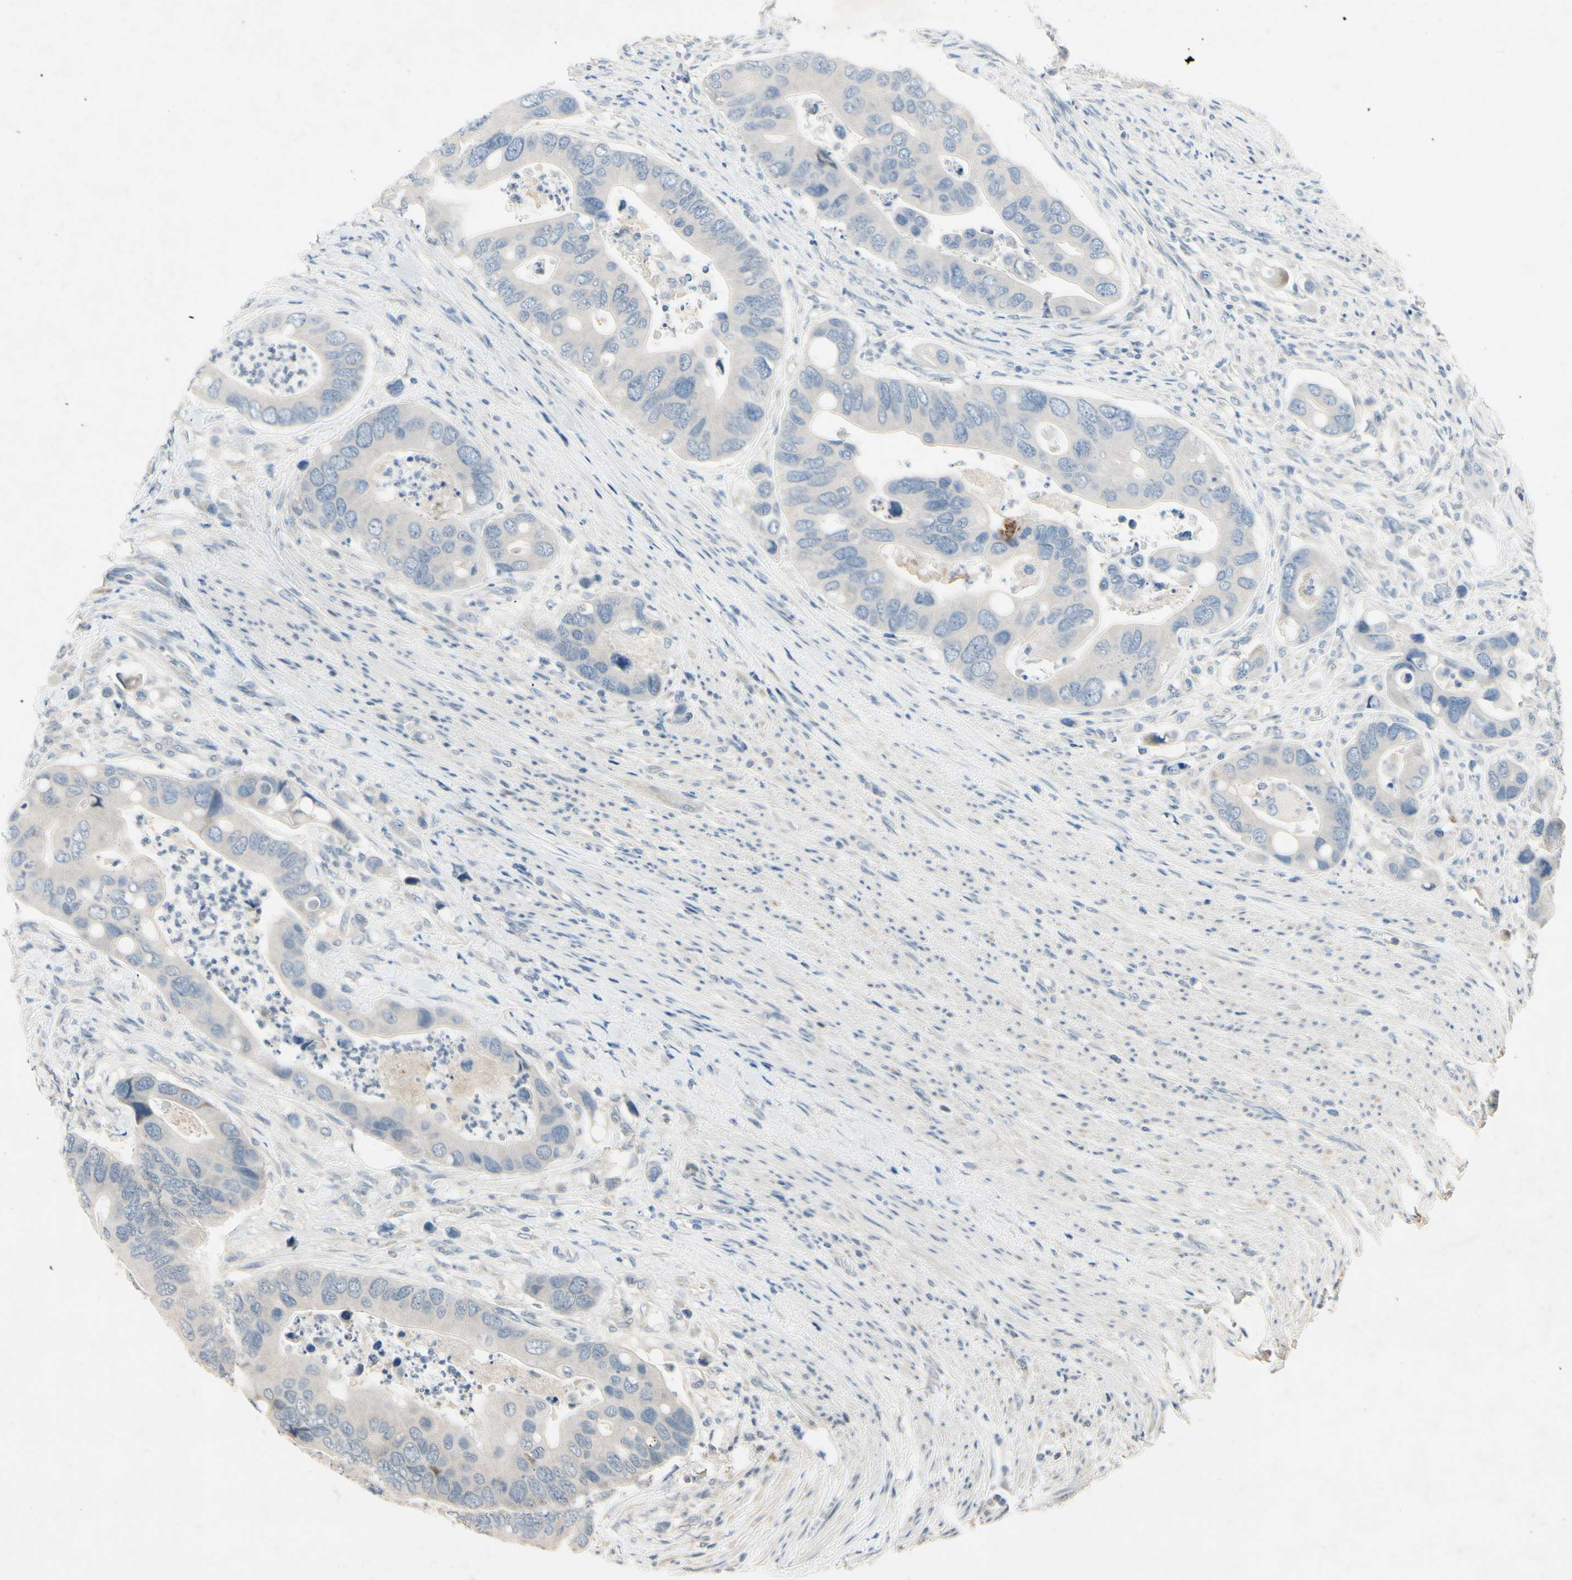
{"staining": {"intensity": "negative", "quantity": "none", "location": "none"}, "tissue": "colorectal cancer", "cell_type": "Tumor cells", "image_type": "cancer", "snomed": [{"axis": "morphology", "description": "Adenocarcinoma, NOS"}, {"axis": "topography", "description": "Rectum"}], "caption": "Immunohistochemistry (IHC) of adenocarcinoma (colorectal) exhibits no staining in tumor cells. Brightfield microscopy of immunohistochemistry (IHC) stained with DAB (brown) and hematoxylin (blue), captured at high magnification.", "gene": "DPY19L3", "patient": {"sex": "female", "age": 57}}